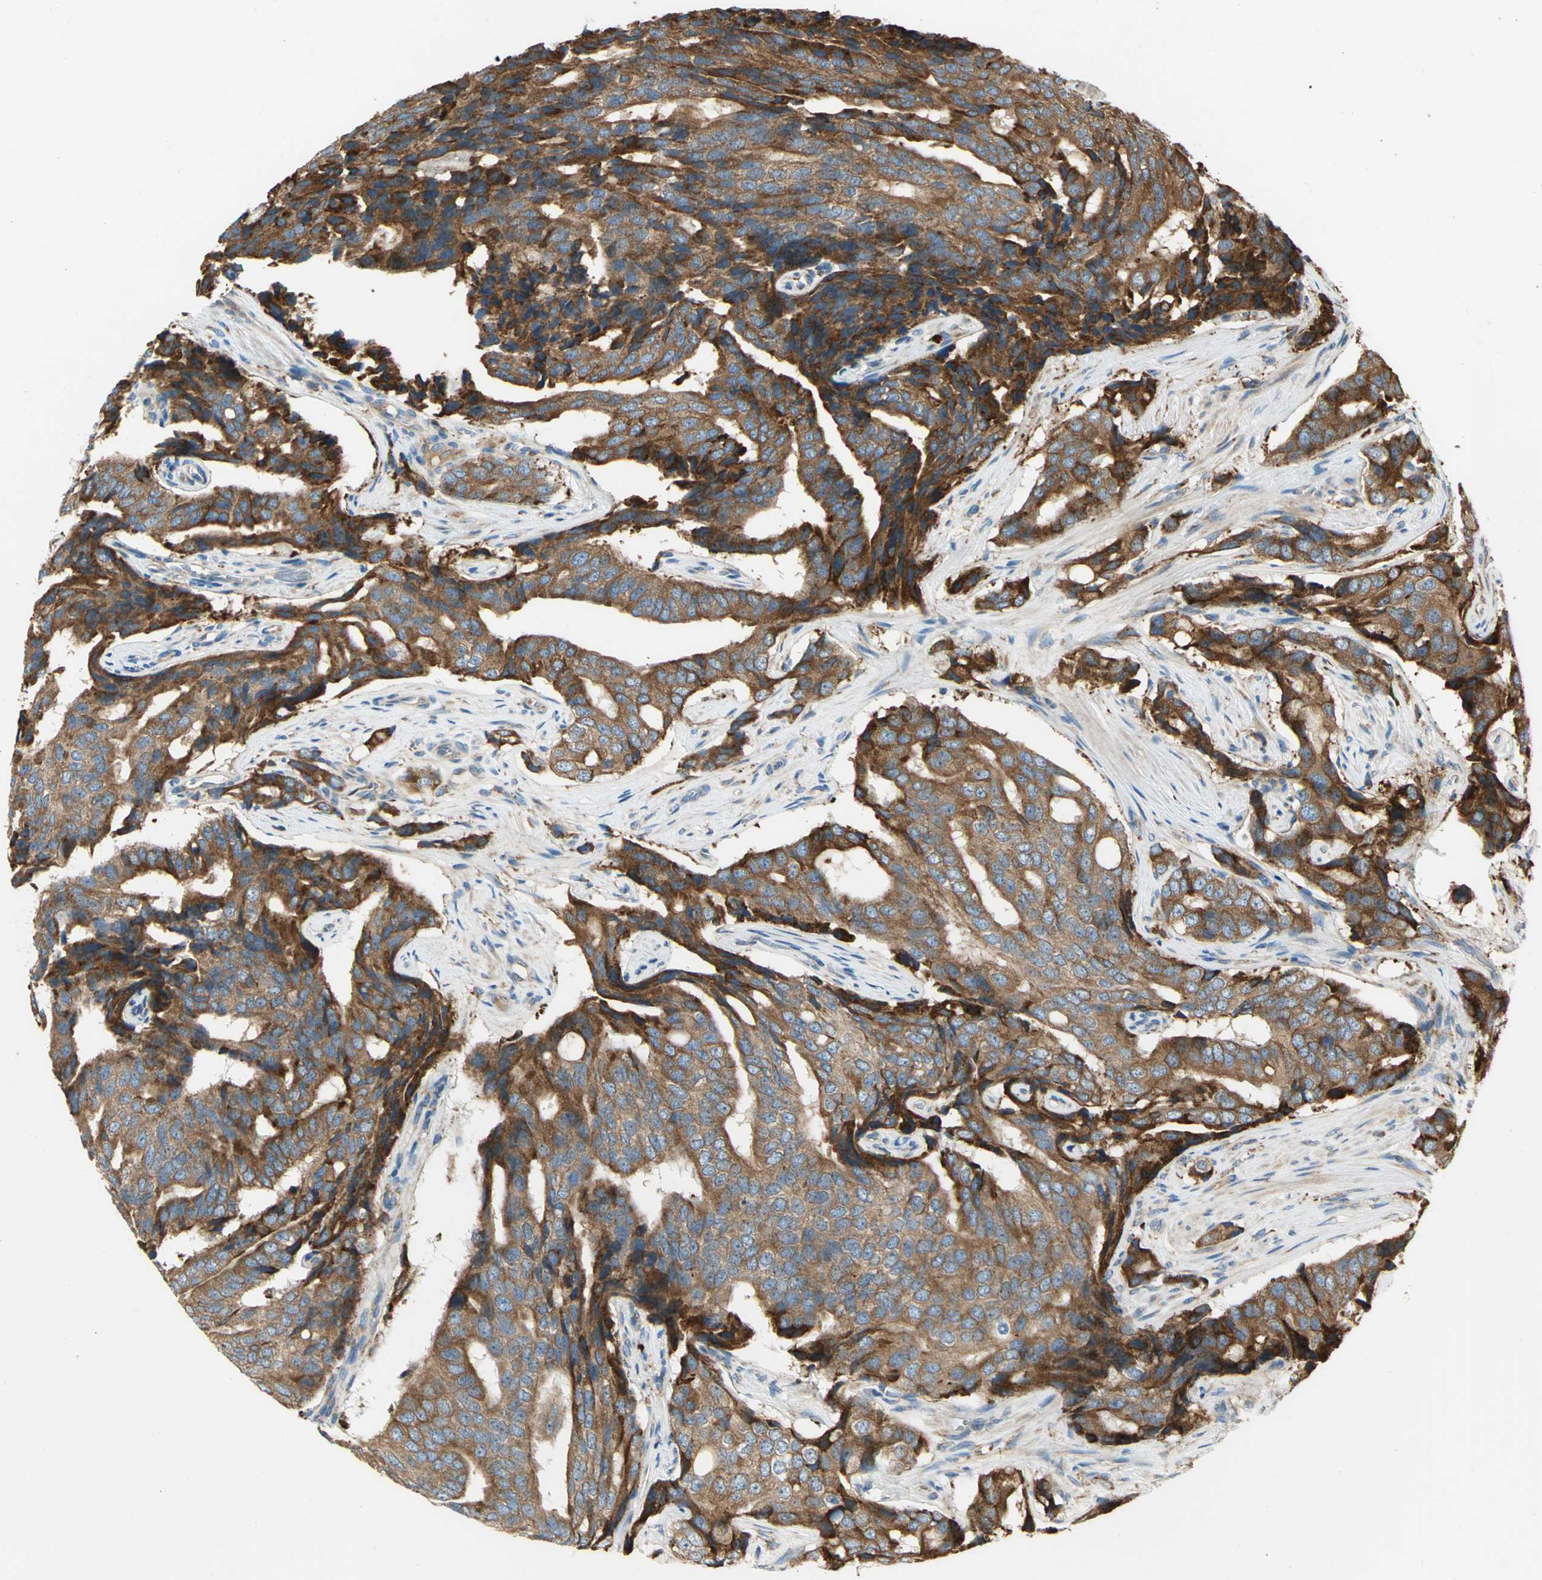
{"staining": {"intensity": "strong", "quantity": ">75%", "location": "cytoplasmic/membranous"}, "tissue": "prostate cancer", "cell_type": "Tumor cells", "image_type": "cancer", "snomed": [{"axis": "morphology", "description": "Adenocarcinoma, High grade"}, {"axis": "topography", "description": "Prostate"}], "caption": "An image showing strong cytoplasmic/membranous expression in approximately >75% of tumor cells in adenocarcinoma (high-grade) (prostate), as visualized by brown immunohistochemical staining.", "gene": "PDIA4", "patient": {"sex": "male", "age": 58}}